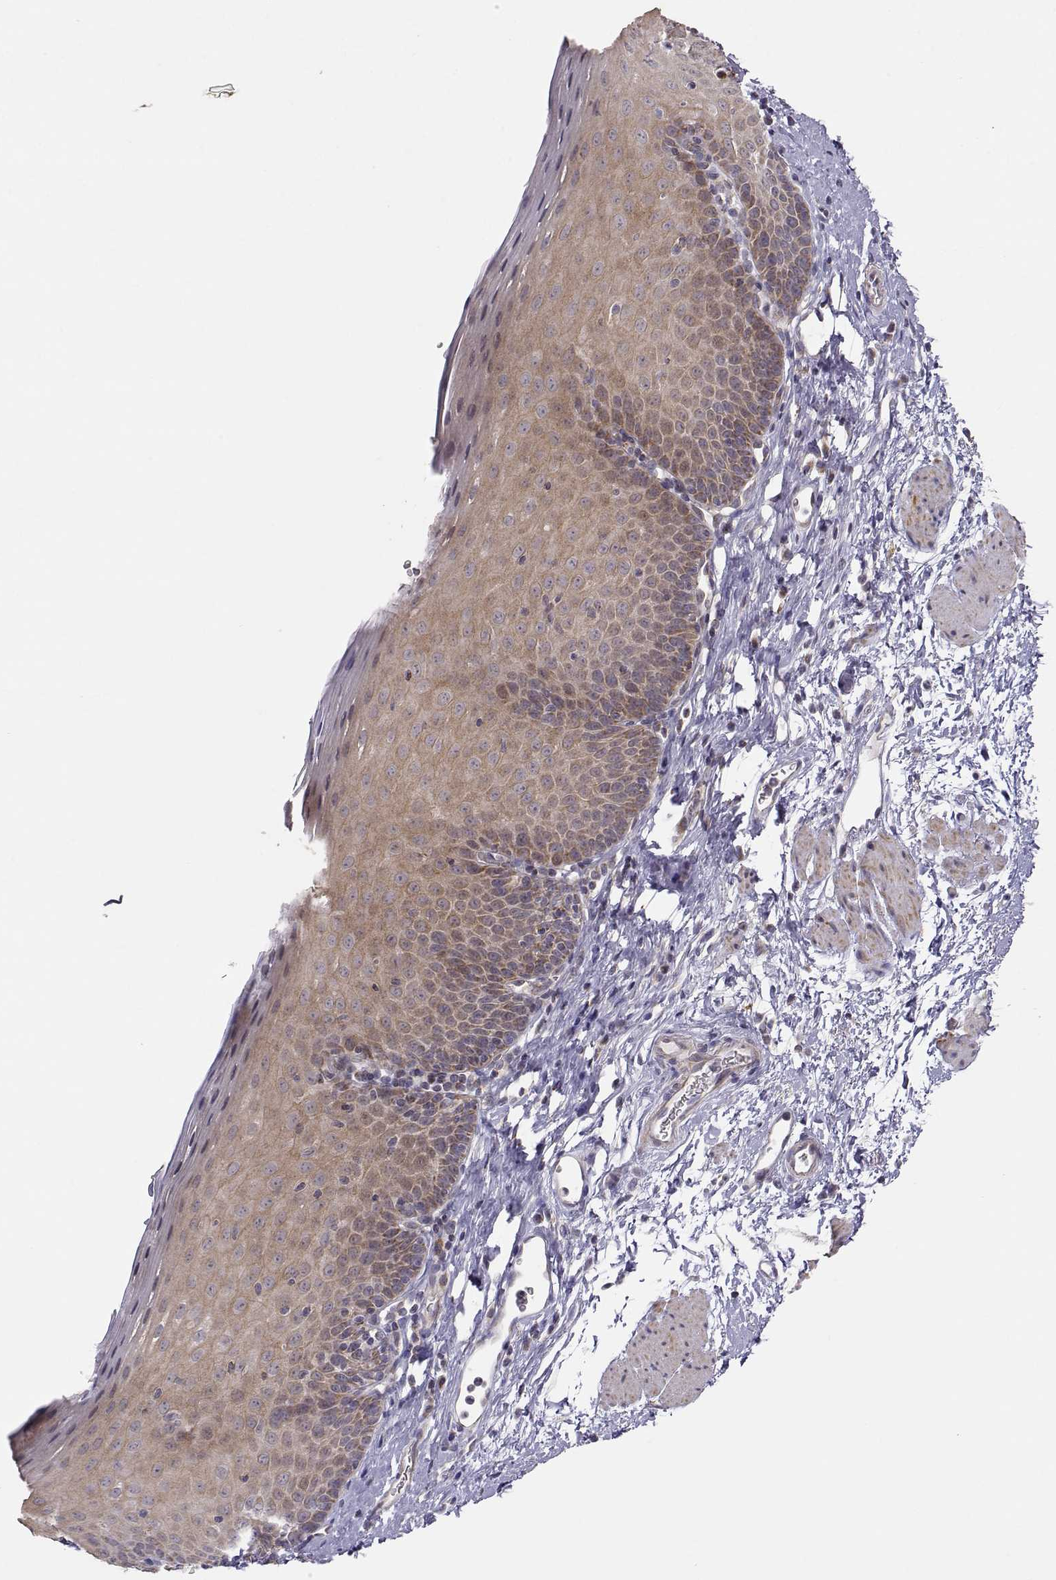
{"staining": {"intensity": "weak", "quantity": ">75%", "location": "cytoplasmic/membranous"}, "tissue": "esophagus", "cell_type": "Squamous epithelial cells", "image_type": "normal", "snomed": [{"axis": "morphology", "description": "Normal tissue, NOS"}, {"axis": "topography", "description": "Esophagus"}], "caption": "Immunohistochemical staining of benign esophagus displays low levels of weak cytoplasmic/membranous expression in approximately >75% of squamous epithelial cells. The staining was performed using DAB, with brown indicating positive protein expression. Nuclei are stained blue with hematoxylin.", "gene": "EXOG", "patient": {"sex": "female", "age": 64}}